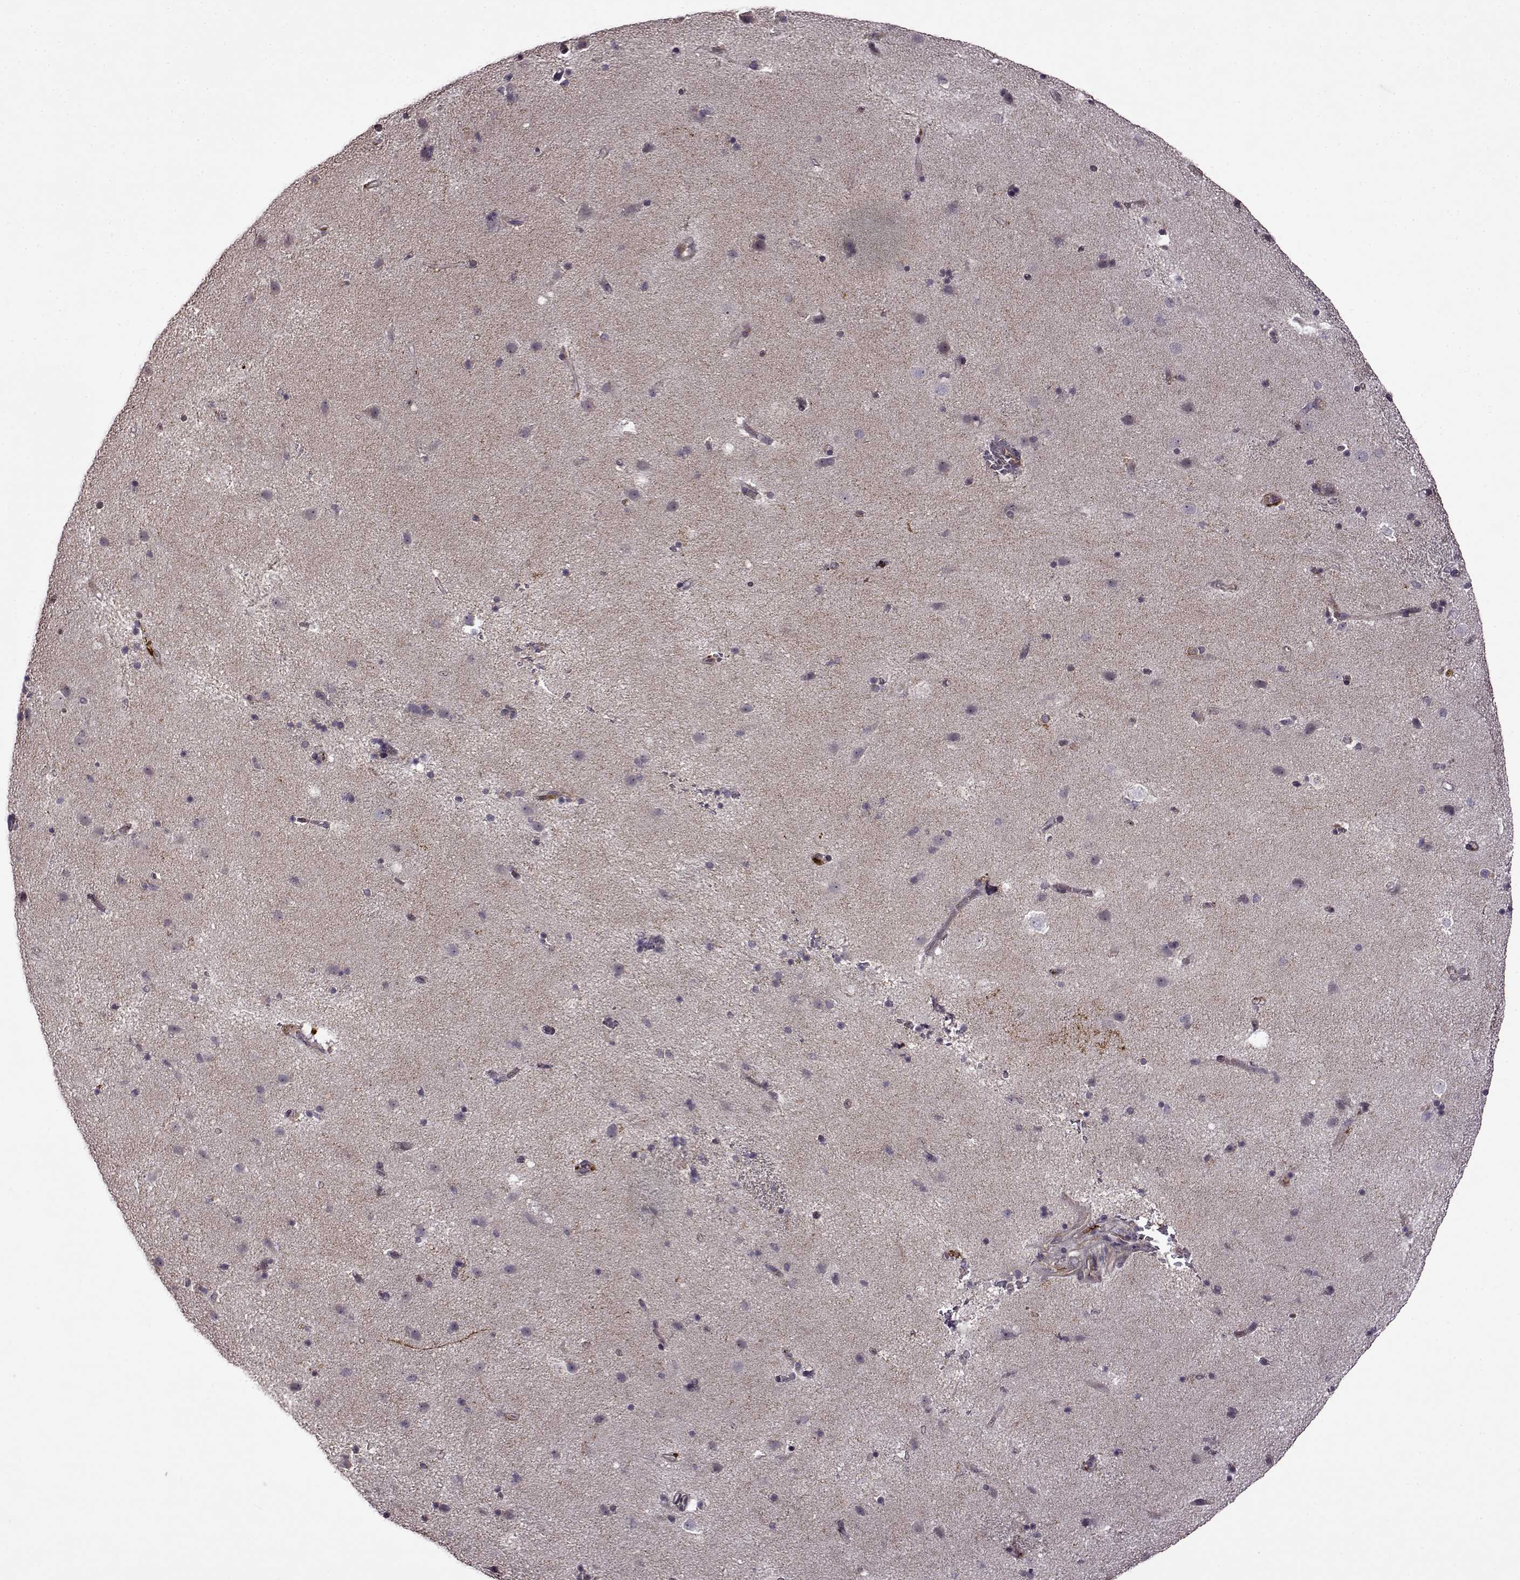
{"staining": {"intensity": "negative", "quantity": "none", "location": "none"}, "tissue": "caudate", "cell_type": "Glial cells", "image_type": "normal", "snomed": [{"axis": "morphology", "description": "Normal tissue, NOS"}, {"axis": "topography", "description": "Lateral ventricle wall"}], "caption": "Photomicrograph shows no significant protein expression in glial cells of benign caudate.", "gene": "MTSS1", "patient": {"sex": "female", "age": 71}}